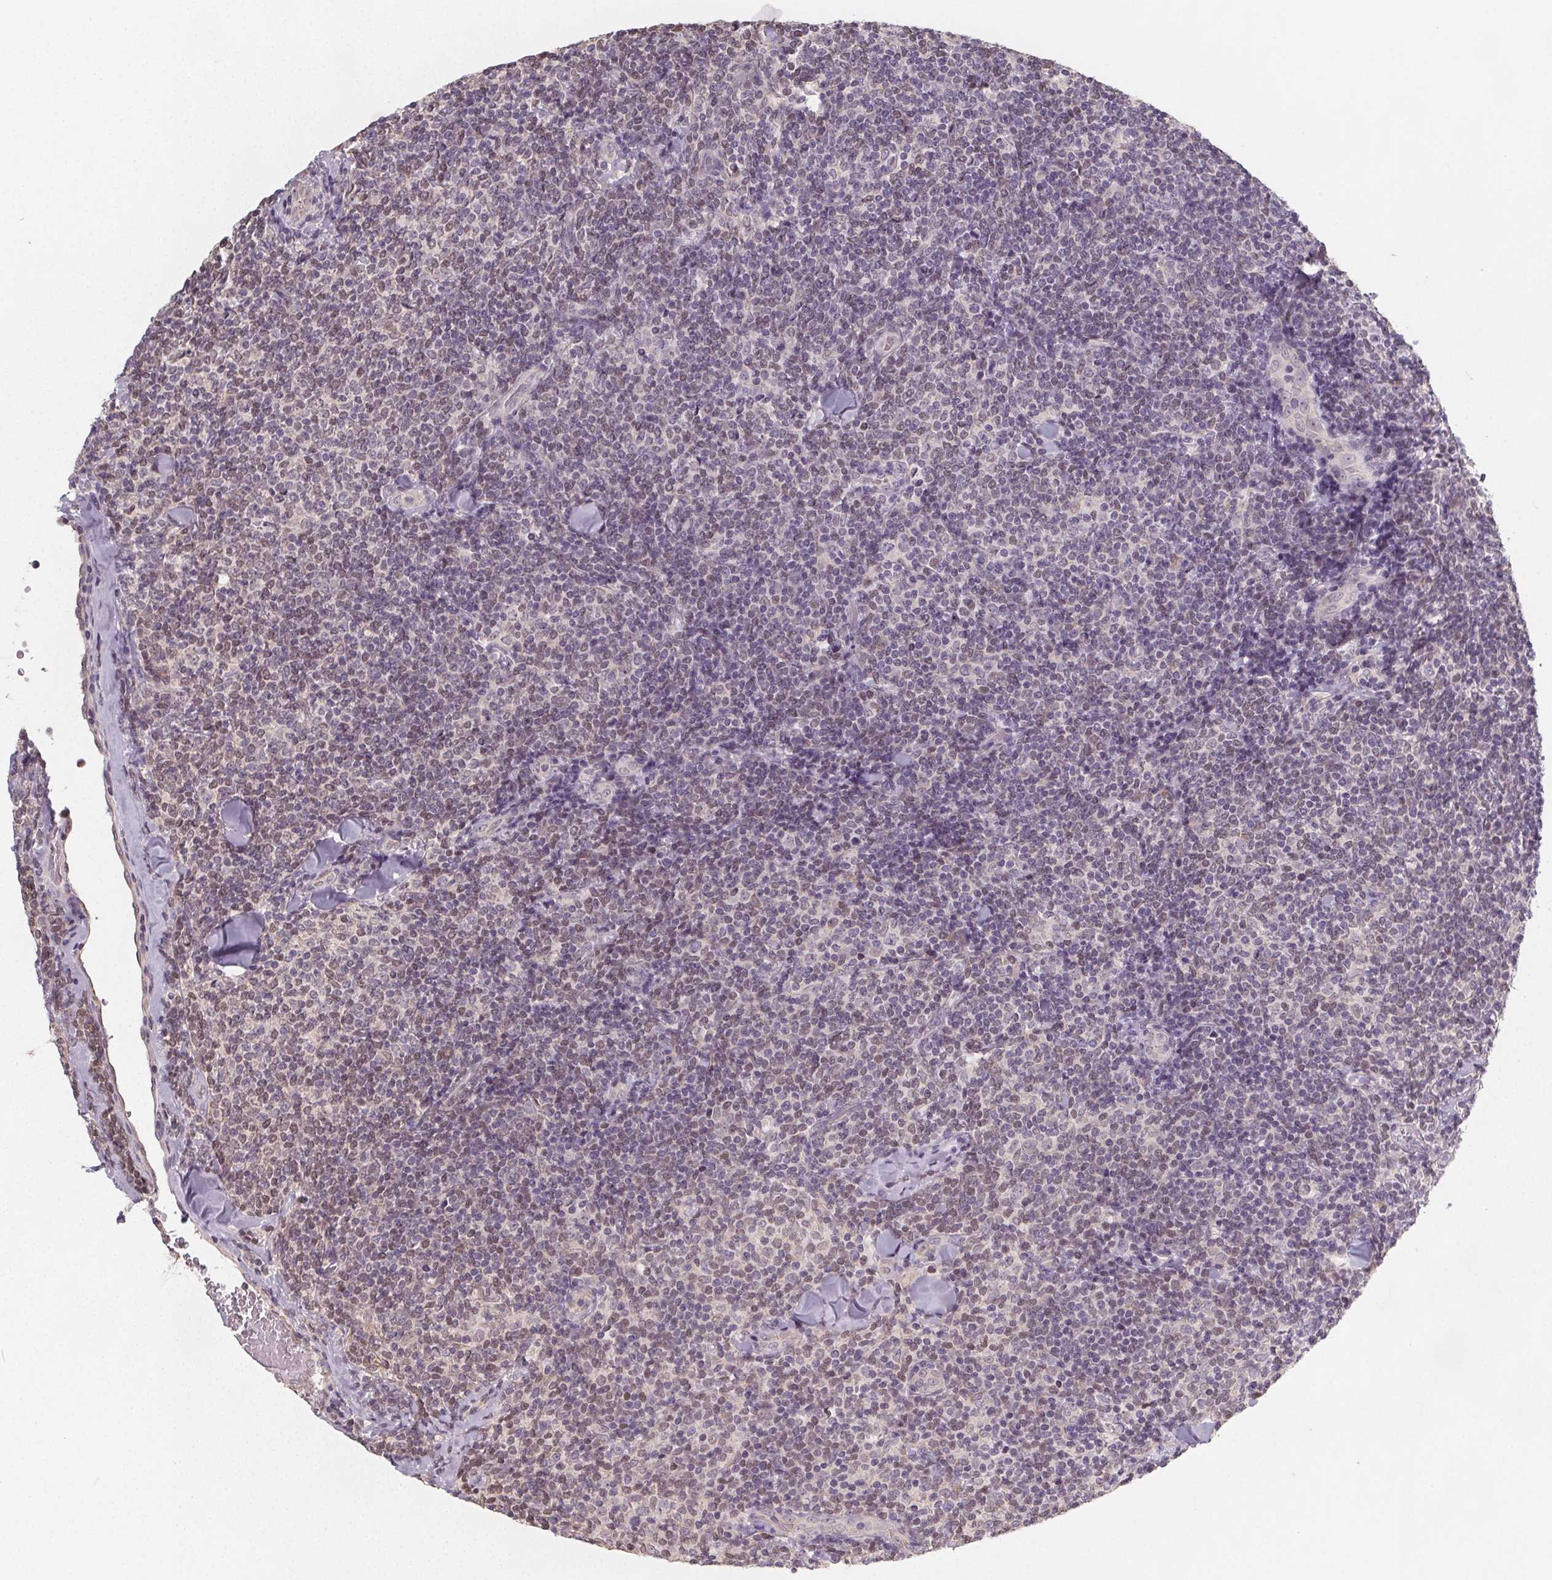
{"staining": {"intensity": "weak", "quantity": "<25%", "location": "nuclear"}, "tissue": "lymphoma", "cell_type": "Tumor cells", "image_type": "cancer", "snomed": [{"axis": "morphology", "description": "Malignant lymphoma, non-Hodgkin's type, Low grade"}, {"axis": "topography", "description": "Lymph node"}], "caption": "High magnification brightfield microscopy of malignant lymphoma, non-Hodgkin's type (low-grade) stained with DAB (3,3'-diaminobenzidine) (brown) and counterstained with hematoxylin (blue): tumor cells show no significant positivity.", "gene": "SLC26A2", "patient": {"sex": "female", "age": 56}}